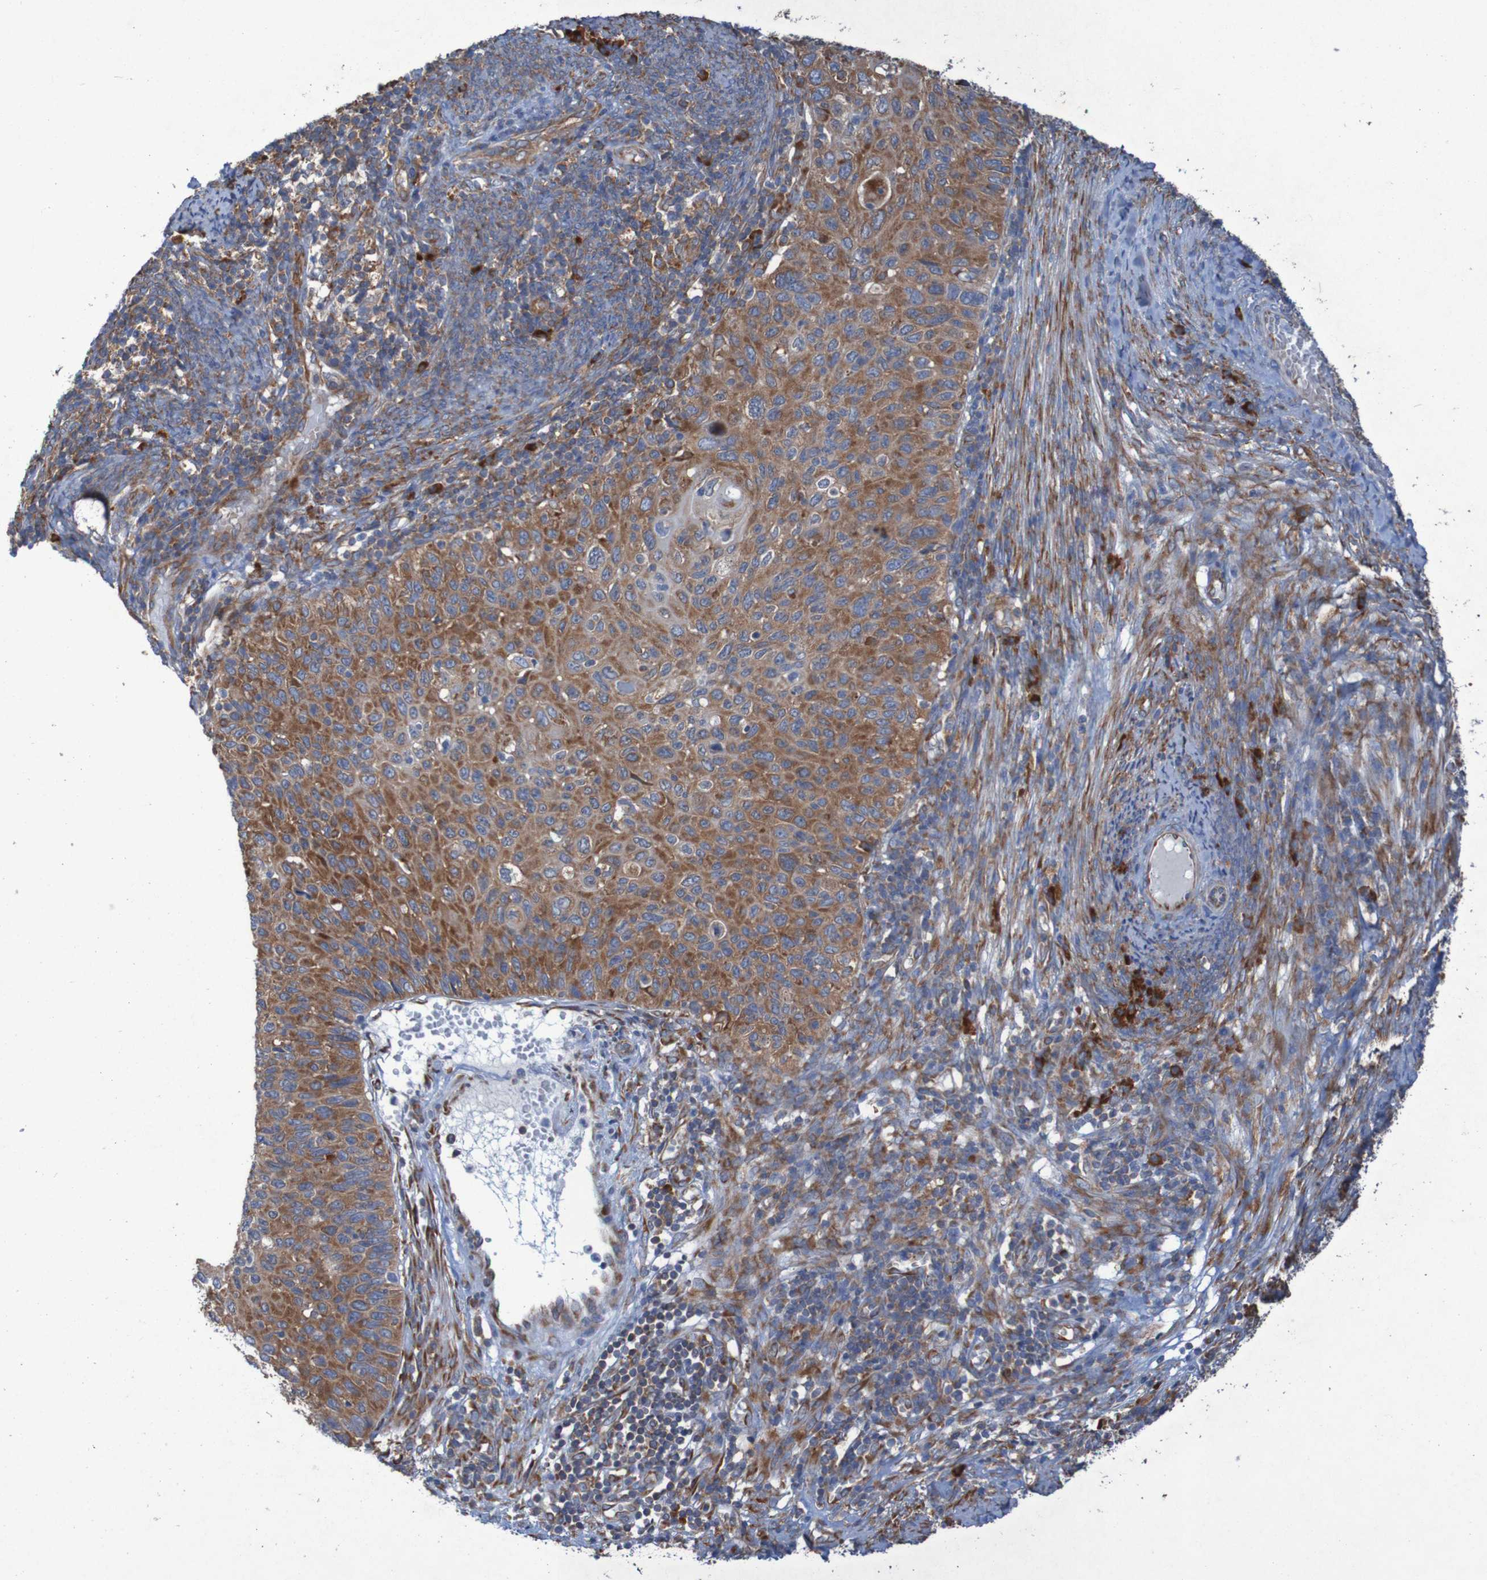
{"staining": {"intensity": "strong", "quantity": ">75%", "location": "cytoplasmic/membranous"}, "tissue": "cervical cancer", "cell_type": "Tumor cells", "image_type": "cancer", "snomed": [{"axis": "morphology", "description": "Squamous cell carcinoma, NOS"}, {"axis": "topography", "description": "Cervix"}], "caption": "IHC of human cervical cancer shows high levels of strong cytoplasmic/membranous expression in about >75% of tumor cells.", "gene": "RPL10", "patient": {"sex": "female", "age": 70}}